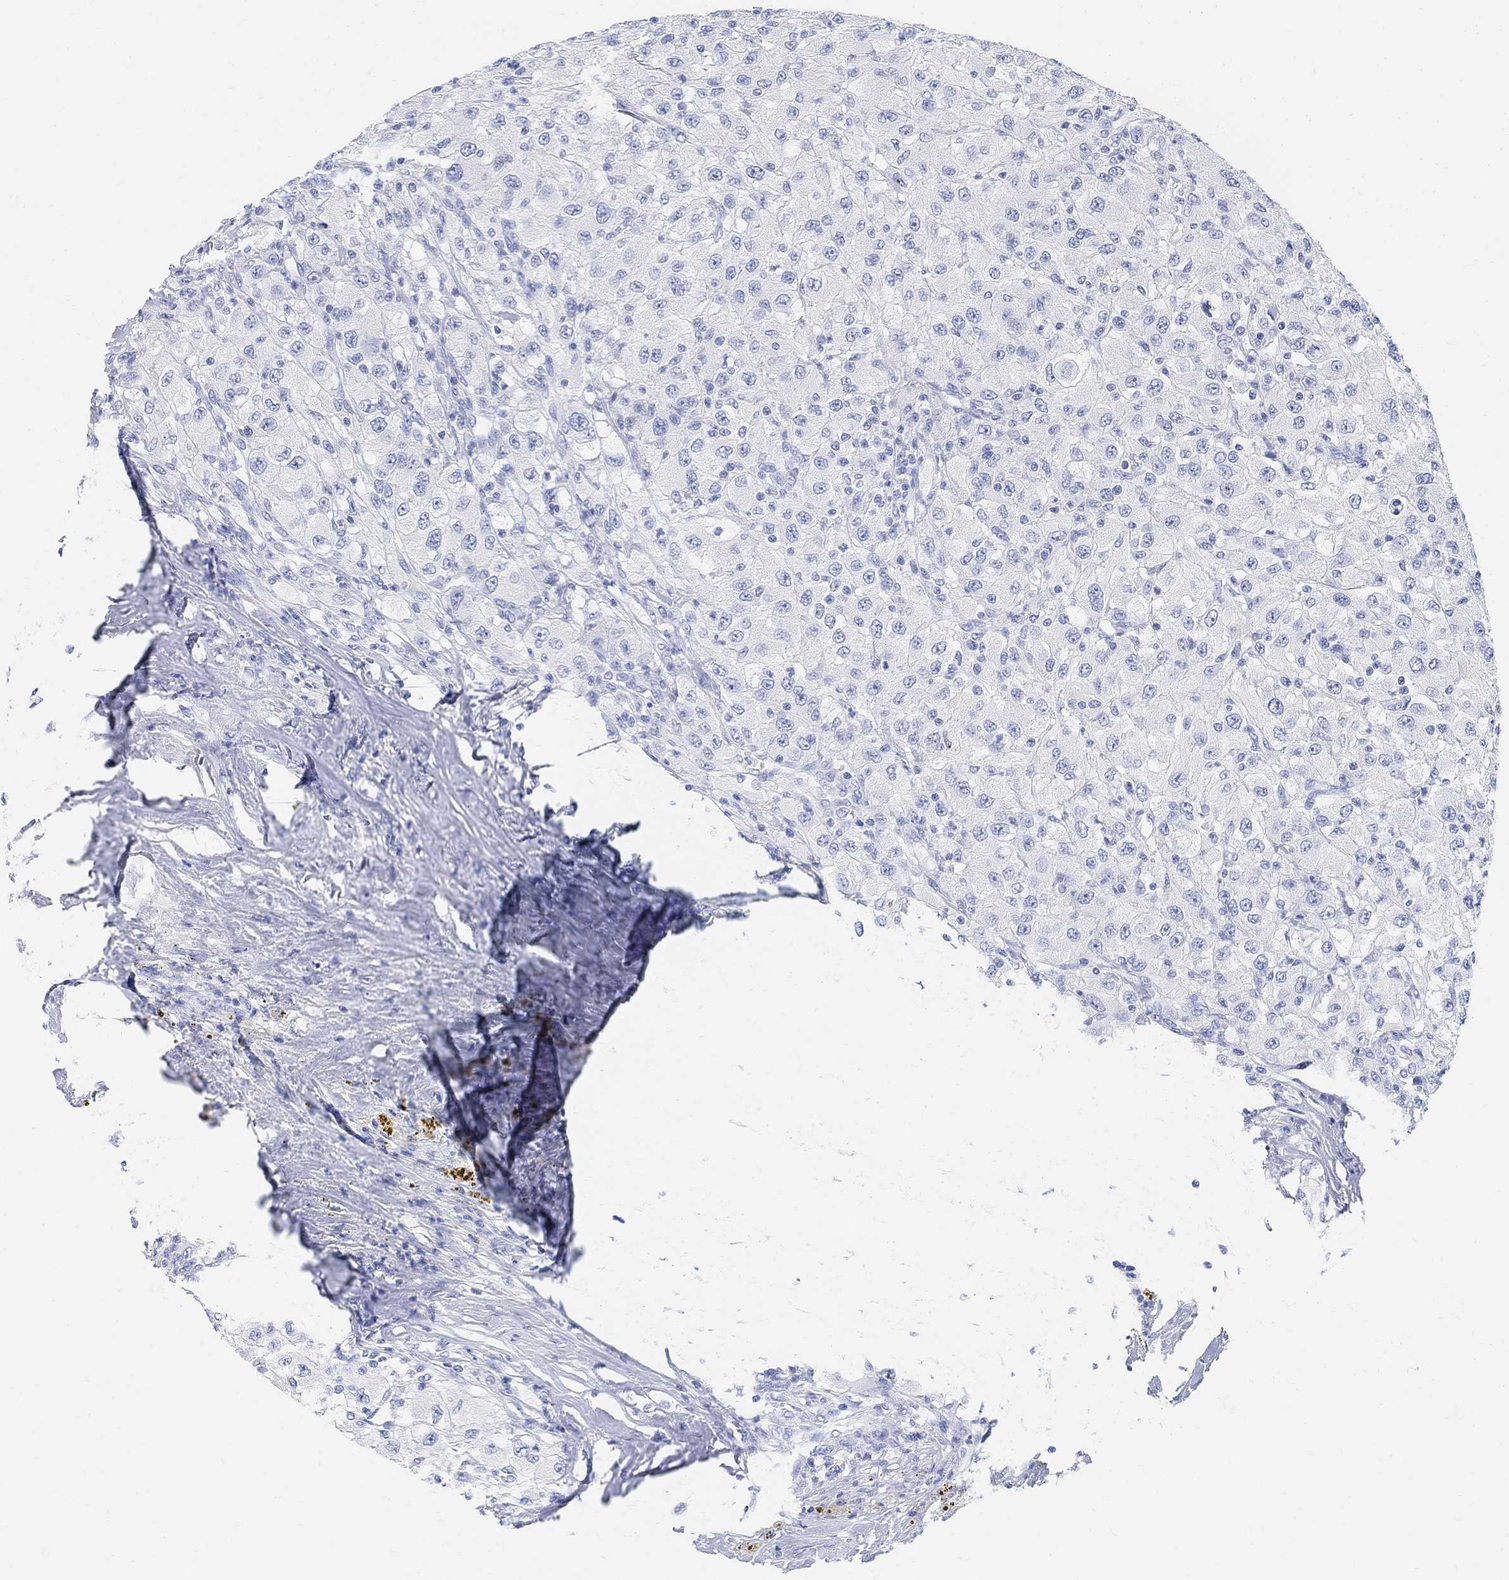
{"staining": {"intensity": "negative", "quantity": "none", "location": "none"}, "tissue": "renal cancer", "cell_type": "Tumor cells", "image_type": "cancer", "snomed": [{"axis": "morphology", "description": "Adenocarcinoma, NOS"}, {"axis": "topography", "description": "Kidney"}], "caption": "Protein analysis of renal cancer (adenocarcinoma) shows no significant positivity in tumor cells.", "gene": "RETNLB", "patient": {"sex": "female", "age": 67}}